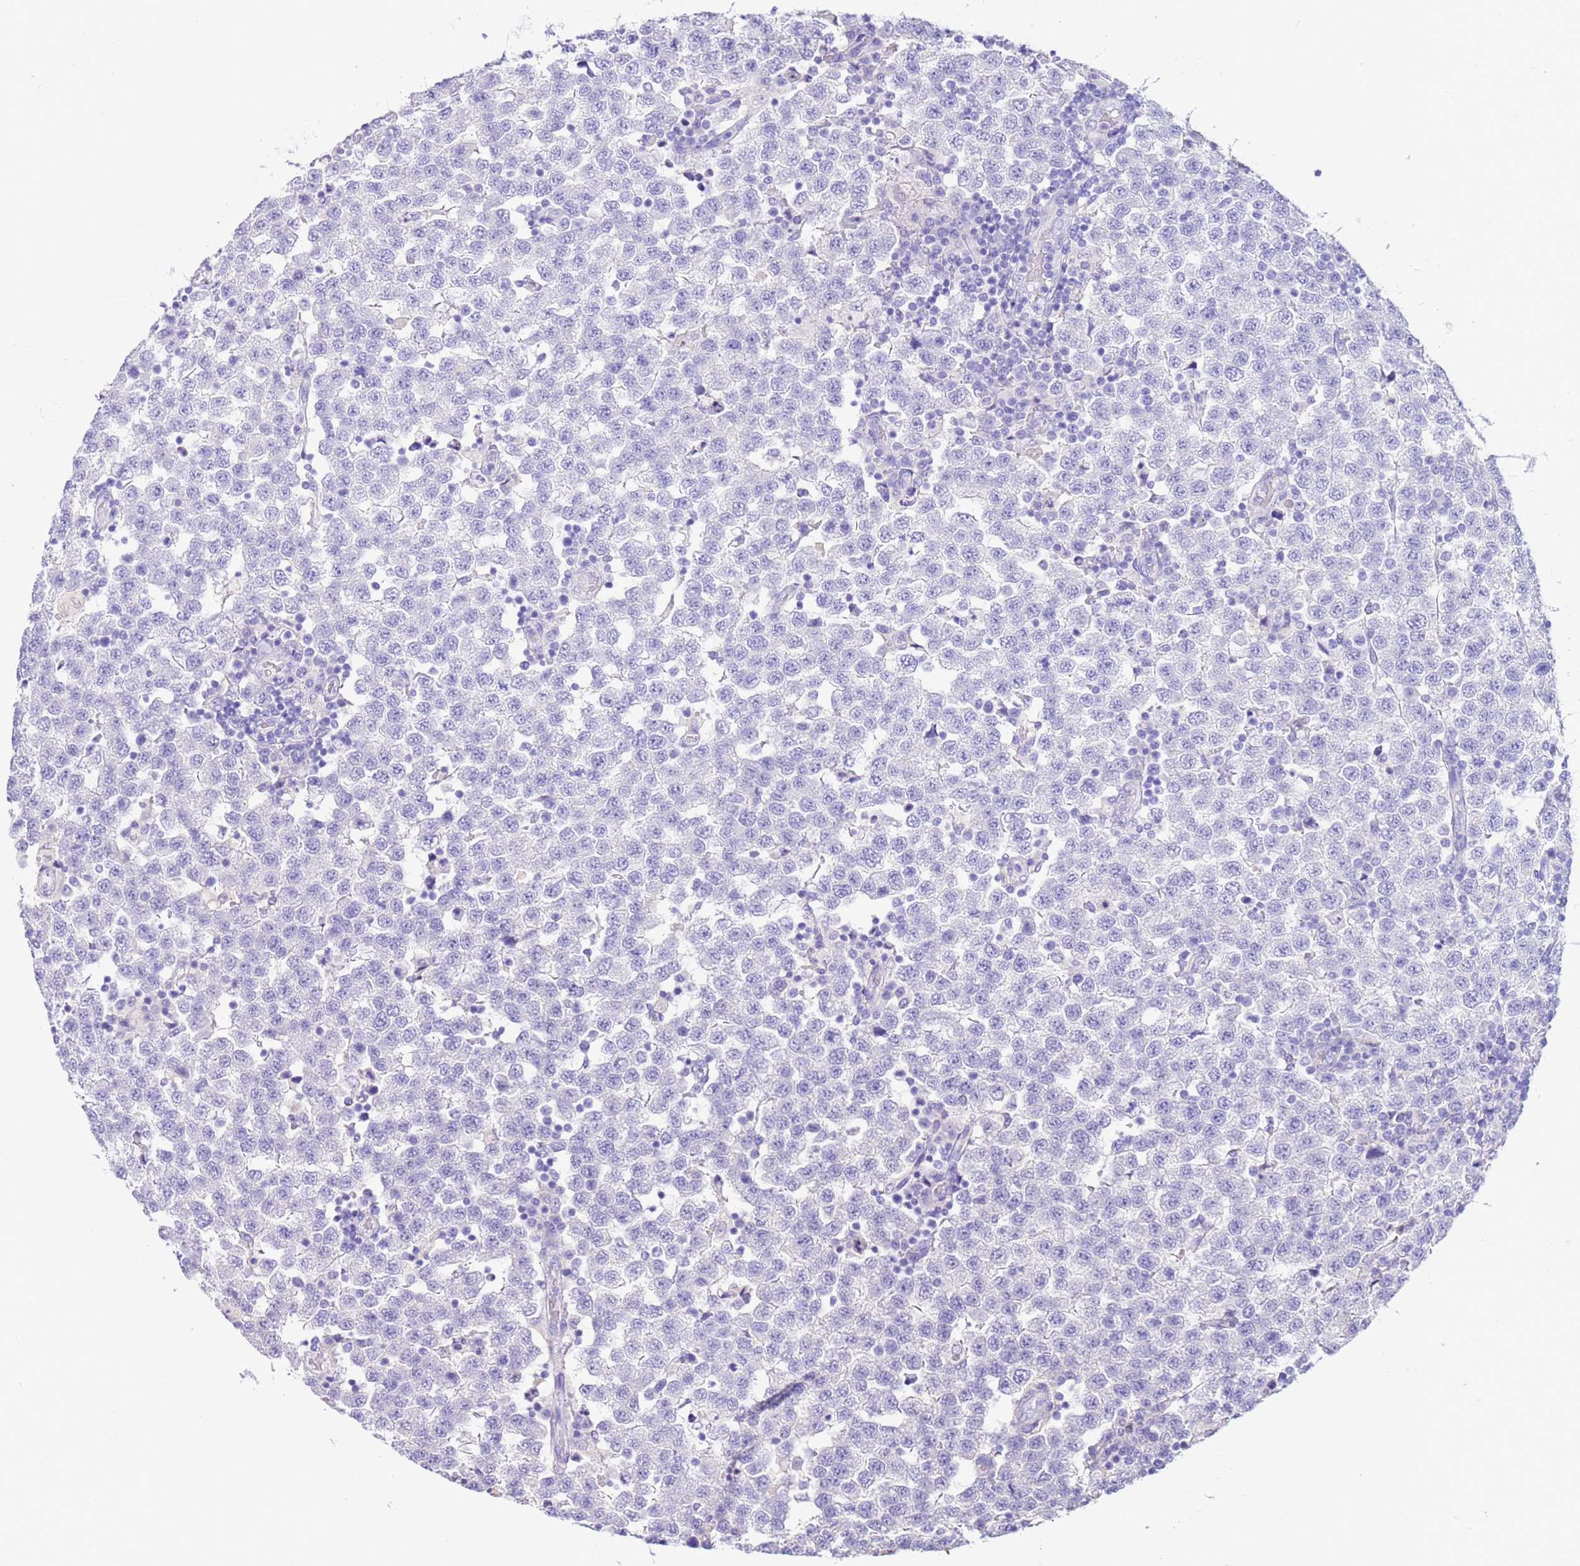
{"staining": {"intensity": "negative", "quantity": "none", "location": "none"}, "tissue": "testis cancer", "cell_type": "Tumor cells", "image_type": "cancer", "snomed": [{"axis": "morphology", "description": "Seminoma, NOS"}, {"axis": "topography", "description": "Testis"}], "caption": "The histopathology image shows no significant positivity in tumor cells of testis cancer (seminoma).", "gene": "CPB1", "patient": {"sex": "male", "age": 34}}